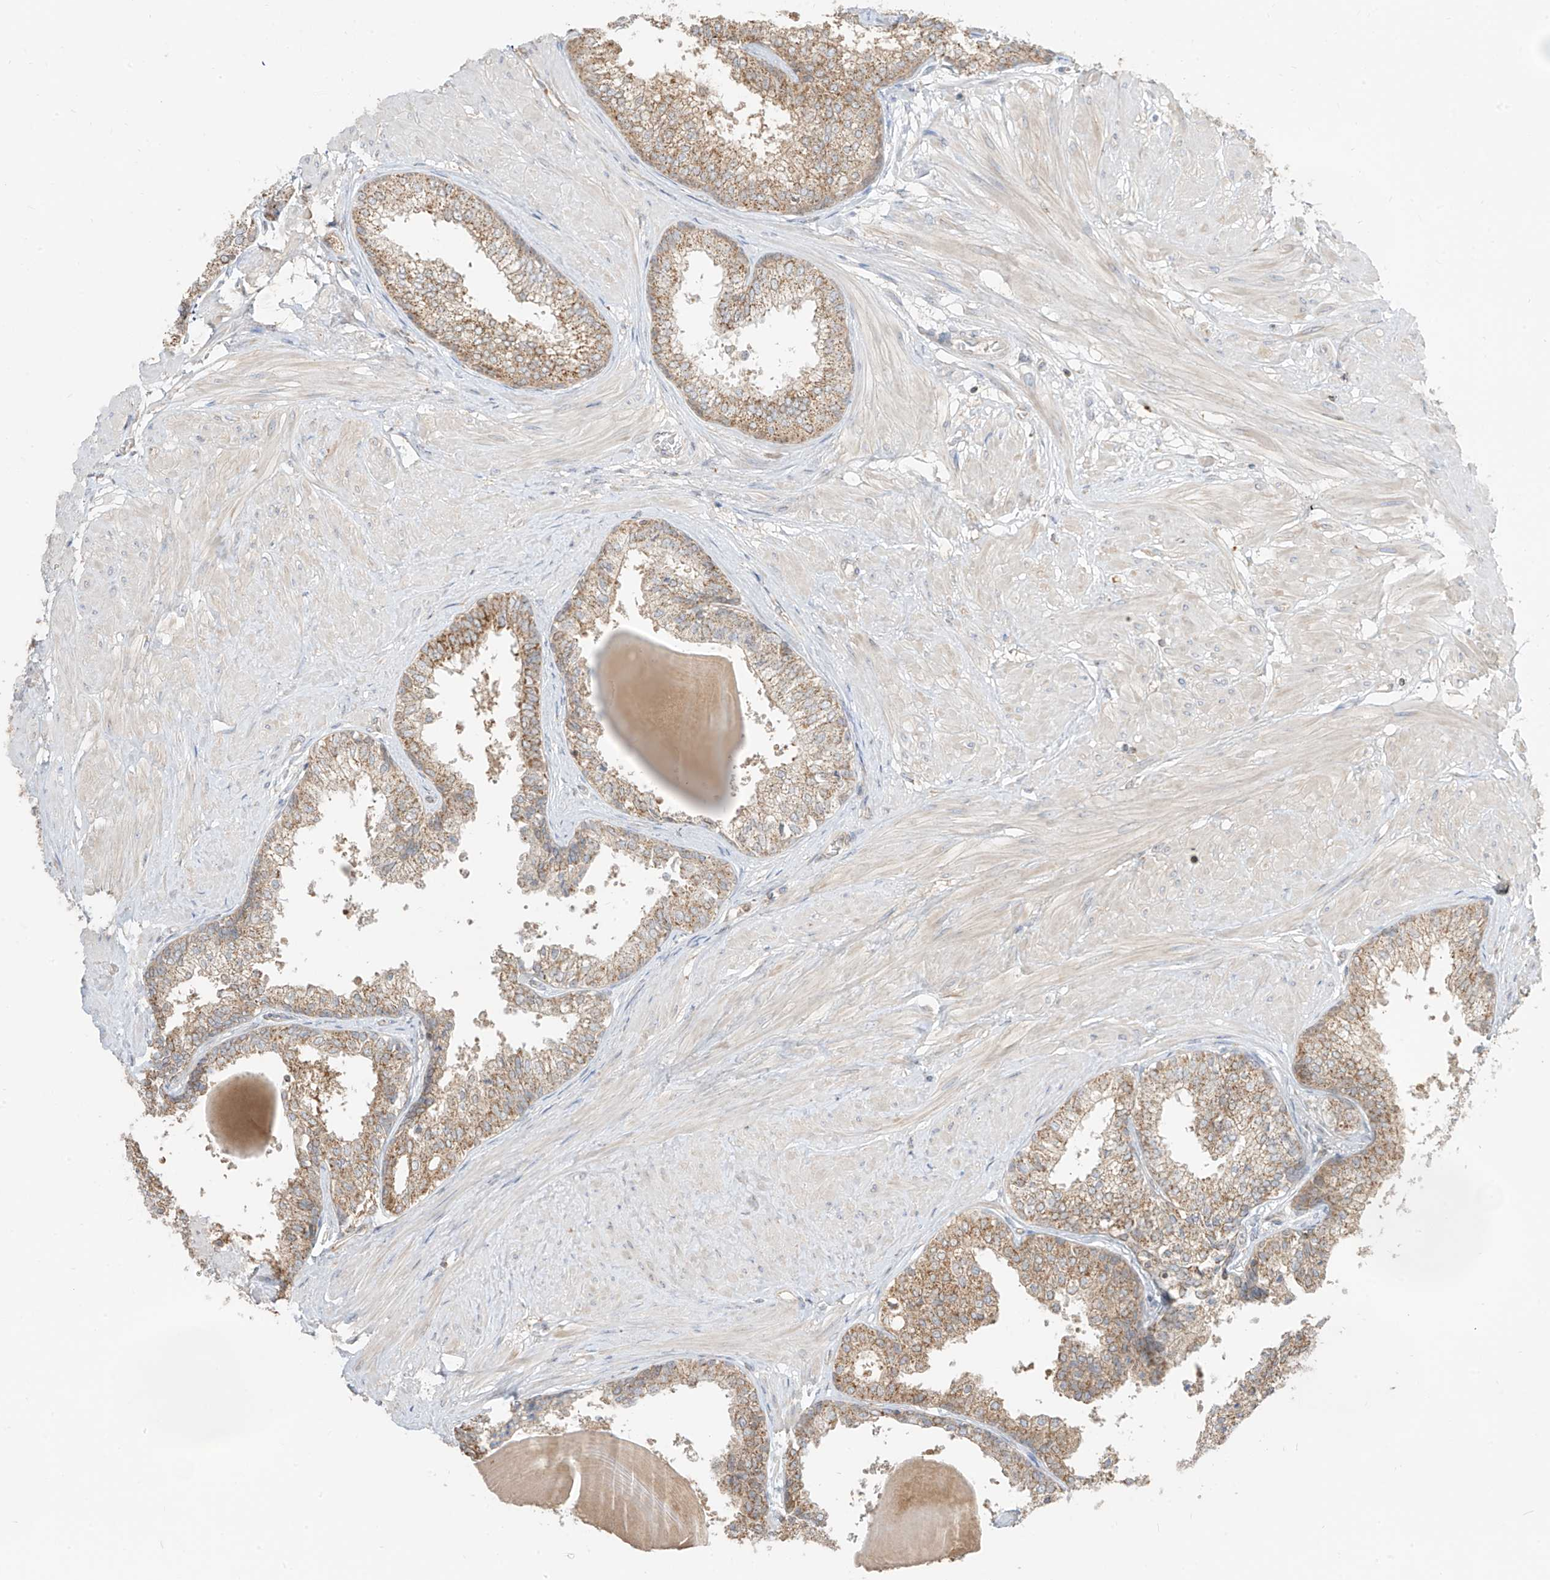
{"staining": {"intensity": "weak", "quantity": ">75%", "location": "cytoplasmic/membranous"}, "tissue": "prostate", "cell_type": "Glandular cells", "image_type": "normal", "snomed": [{"axis": "morphology", "description": "Normal tissue, NOS"}, {"axis": "topography", "description": "Prostate"}], "caption": "Prostate stained with IHC demonstrates weak cytoplasmic/membranous positivity in about >75% of glandular cells.", "gene": "ETHE1", "patient": {"sex": "male", "age": 48}}